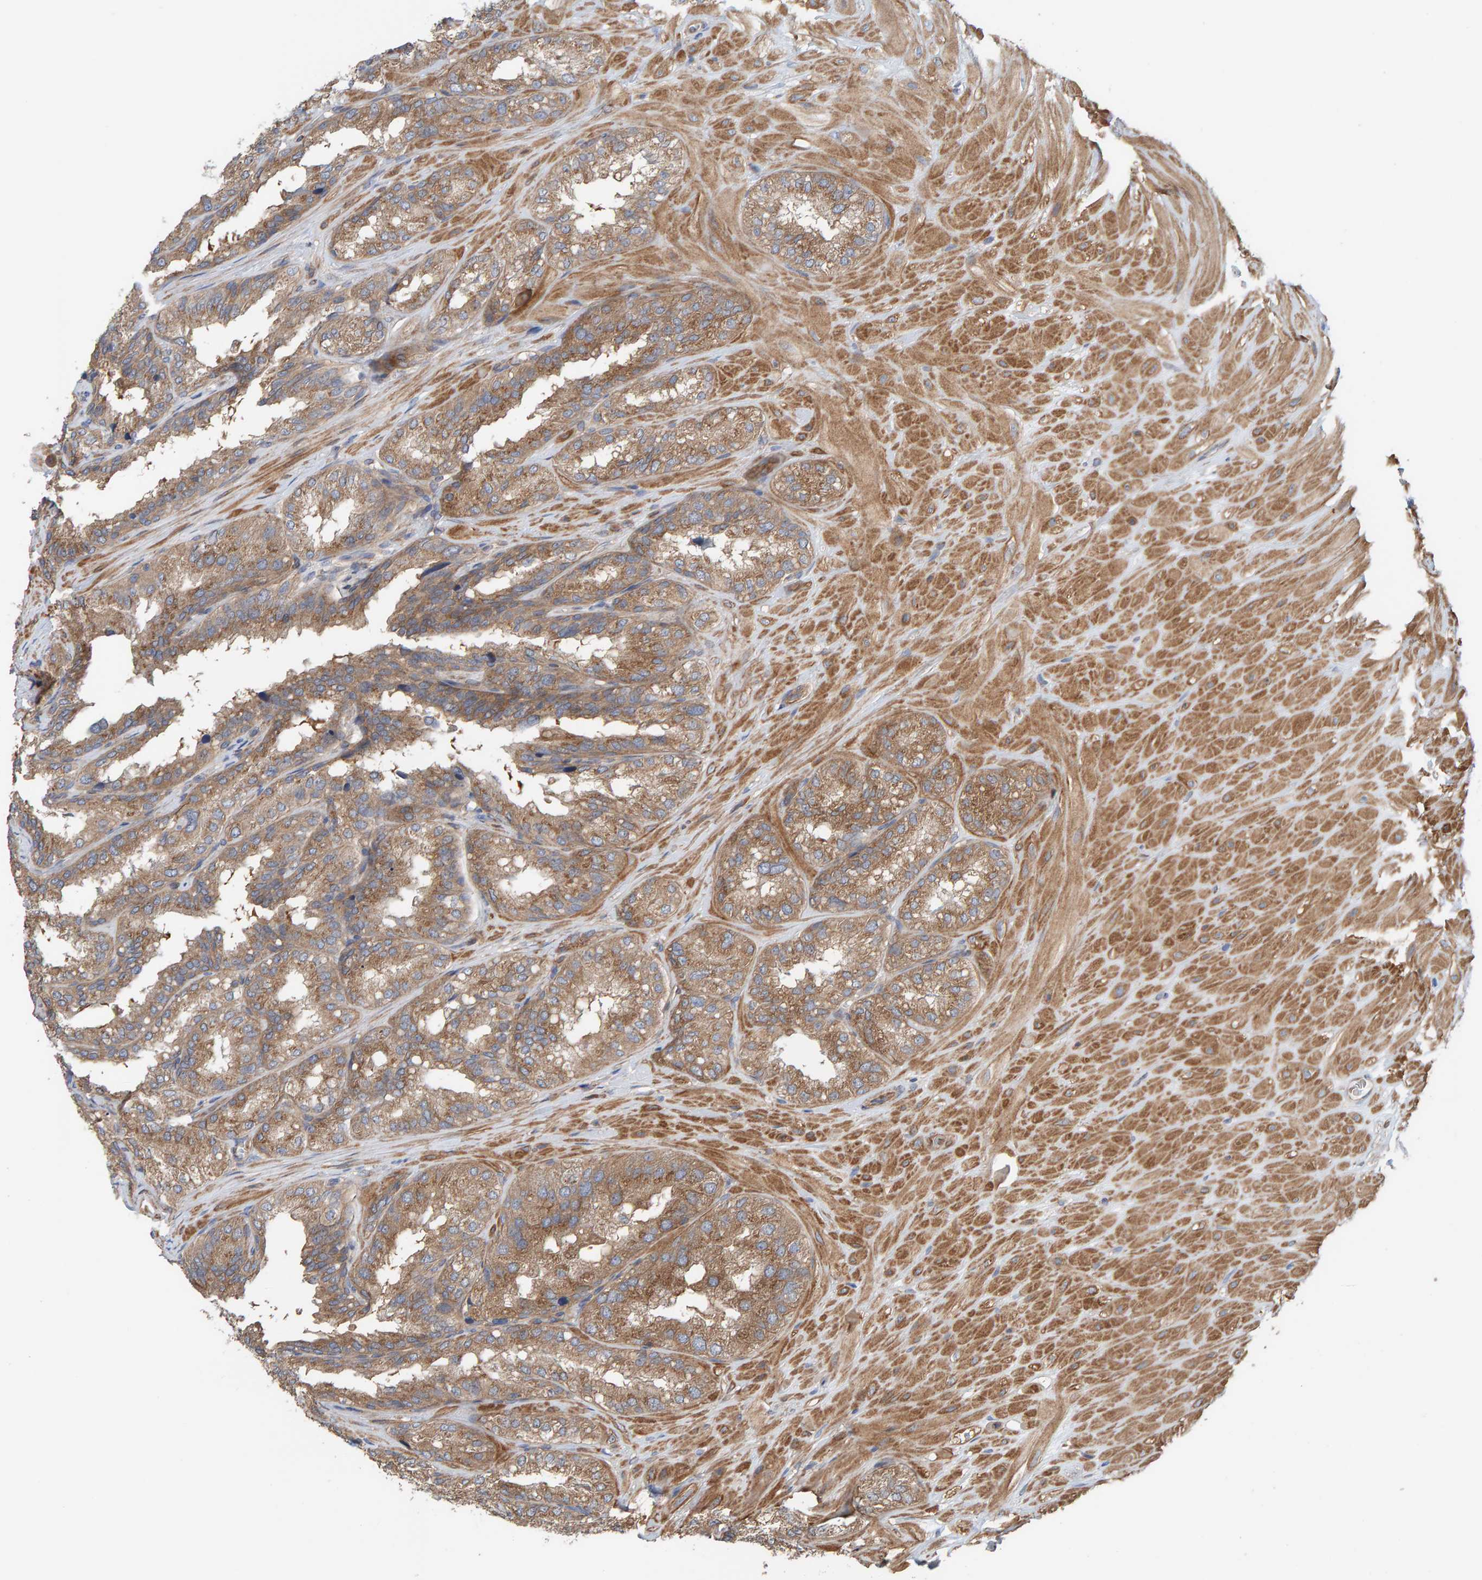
{"staining": {"intensity": "moderate", "quantity": ">75%", "location": "cytoplasmic/membranous"}, "tissue": "seminal vesicle", "cell_type": "Glandular cells", "image_type": "normal", "snomed": [{"axis": "morphology", "description": "Normal tissue, NOS"}, {"axis": "topography", "description": "Prostate"}, {"axis": "topography", "description": "Seminal veicle"}], "caption": "Protein analysis of unremarkable seminal vesicle shows moderate cytoplasmic/membranous positivity in about >75% of glandular cells. The staining was performed using DAB to visualize the protein expression in brown, while the nuclei were stained in blue with hematoxylin (Magnification: 20x).", "gene": "UBAP1", "patient": {"sex": "male", "age": 51}}